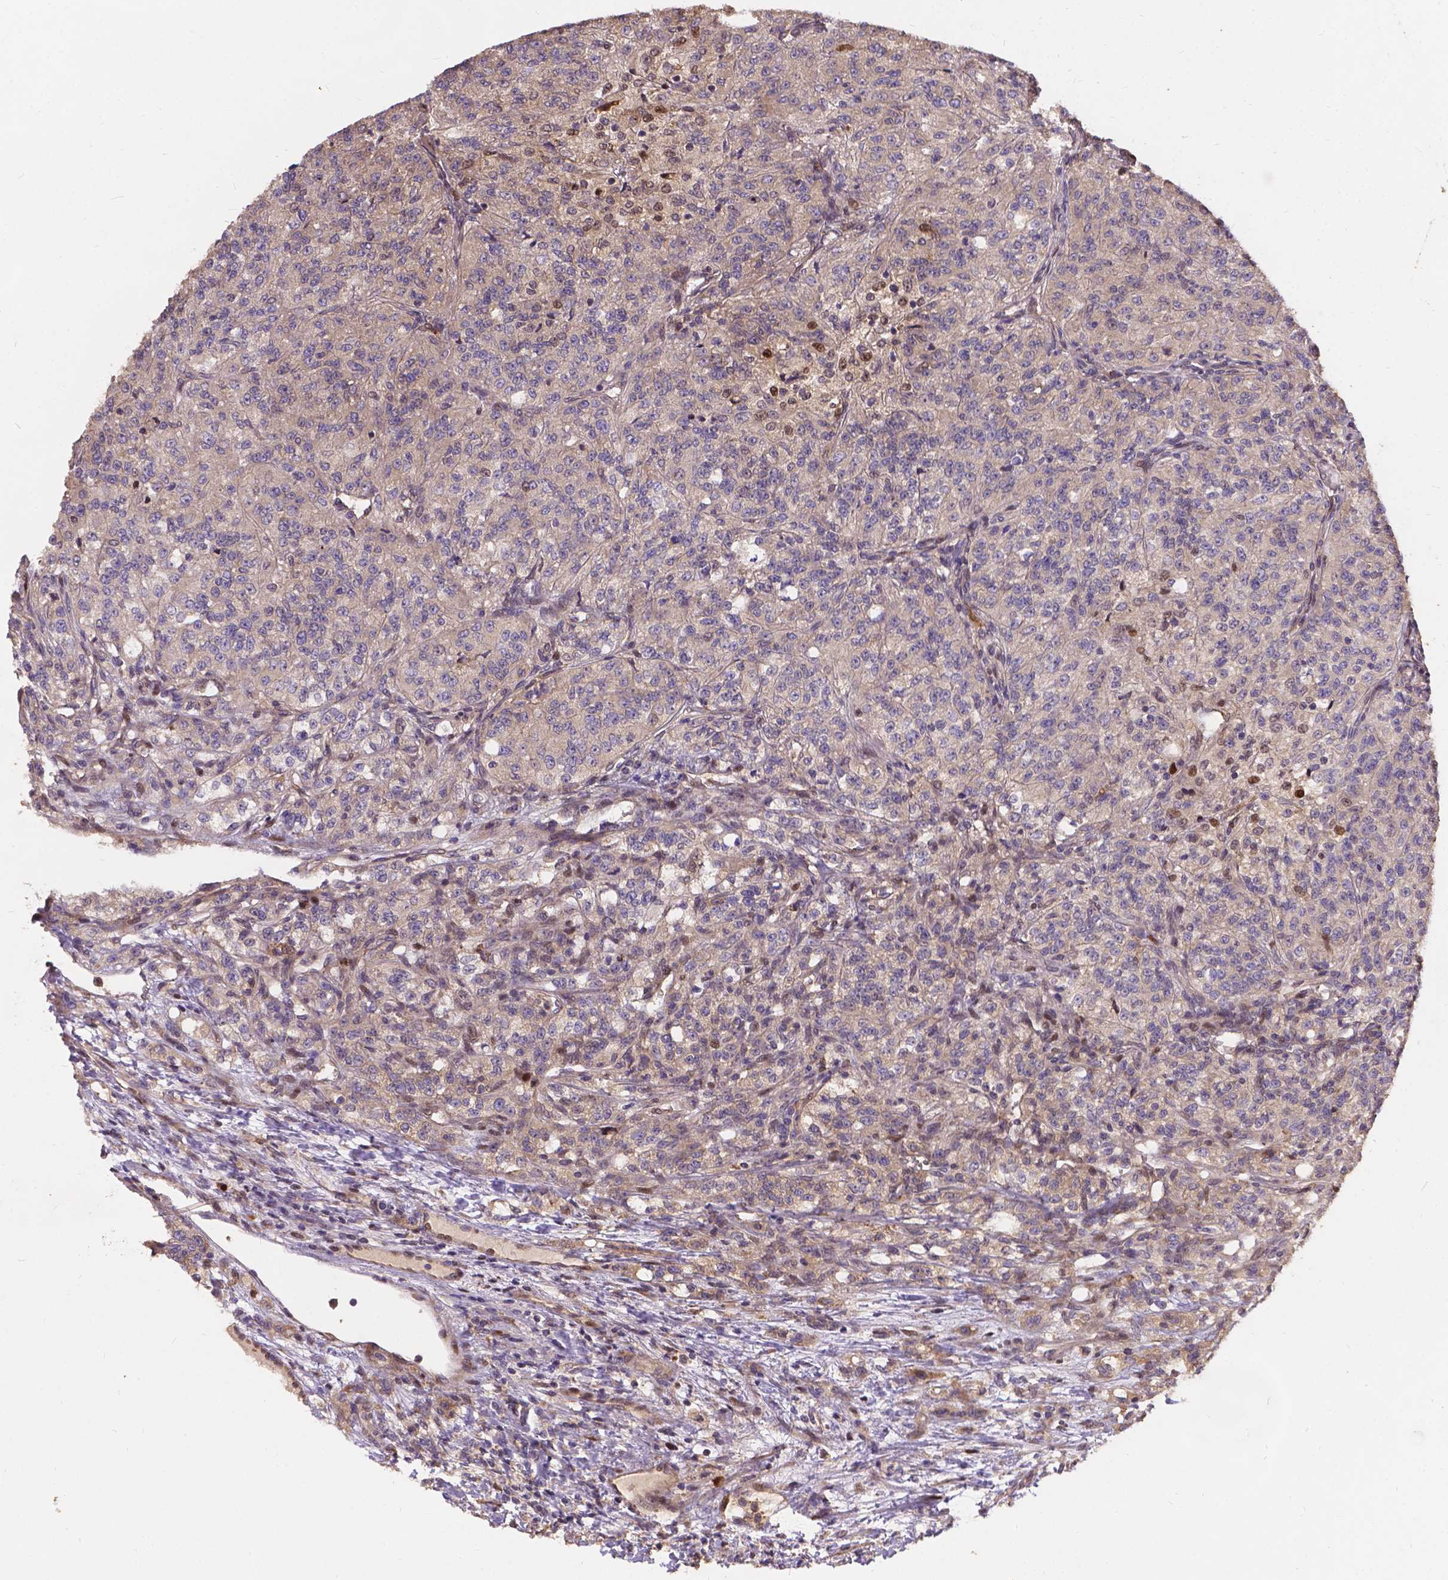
{"staining": {"intensity": "negative", "quantity": "none", "location": "none"}, "tissue": "renal cancer", "cell_type": "Tumor cells", "image_type": "cancer", "snomed": [{"axis": "morphology", "description": "Adenocarcinoma, NOS"}, {"axis": "topography", "description": "Kidney"}], "caption": "This is an immunohistochemistry histopathology image of renal cancer. There is no staining in tumor cells.", "gene": "DENND6A", "patient": {"sex": "female", "age": 63}}